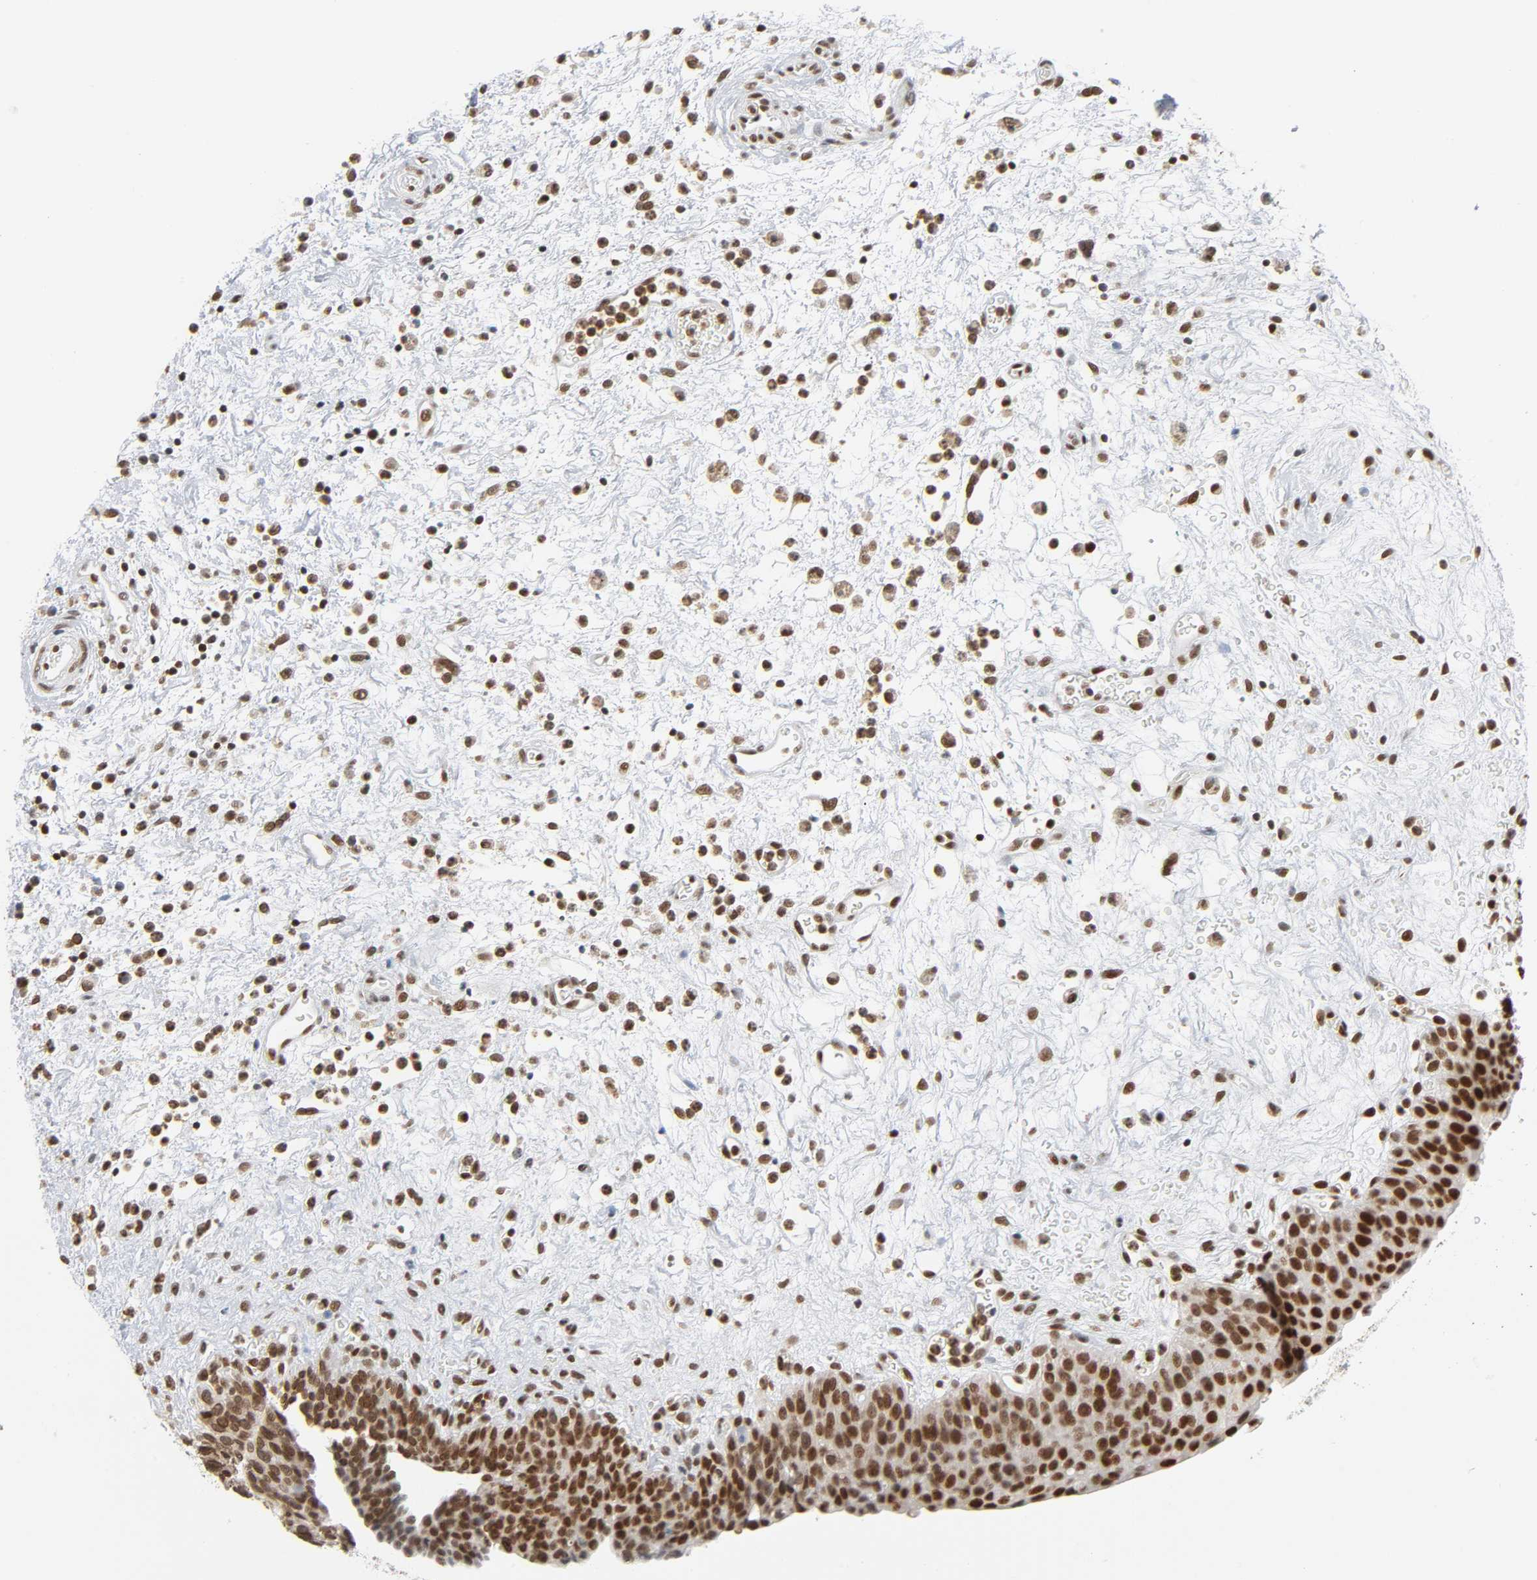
{"staining": {"intensity": "strong", "quantity": ">75%", "location": "nuclear"}, "tissue": "urinary bladder", "cell_type": "Urothelial cells", "image_type": "normal", "snomed": [{"axis": "morphology", "description": "Normal tissue, NOS"}, {"axis": "morphology", "description": "Dysplasia, NOS"}, {"axis": "topography", "description": "Urinary bladder"}], "caption": "DAB immunohistochemical staining of benign human urinary bladder exhibits strong nuclear protein positivity in approximately >75% of urothelial cells. Using DAB (brown) and hematoxylin (blue) stains, captured at high magnification using brightfield microscopy.", "gene": "SUMO1", "patient": {"sex": "male", "age": 35}}